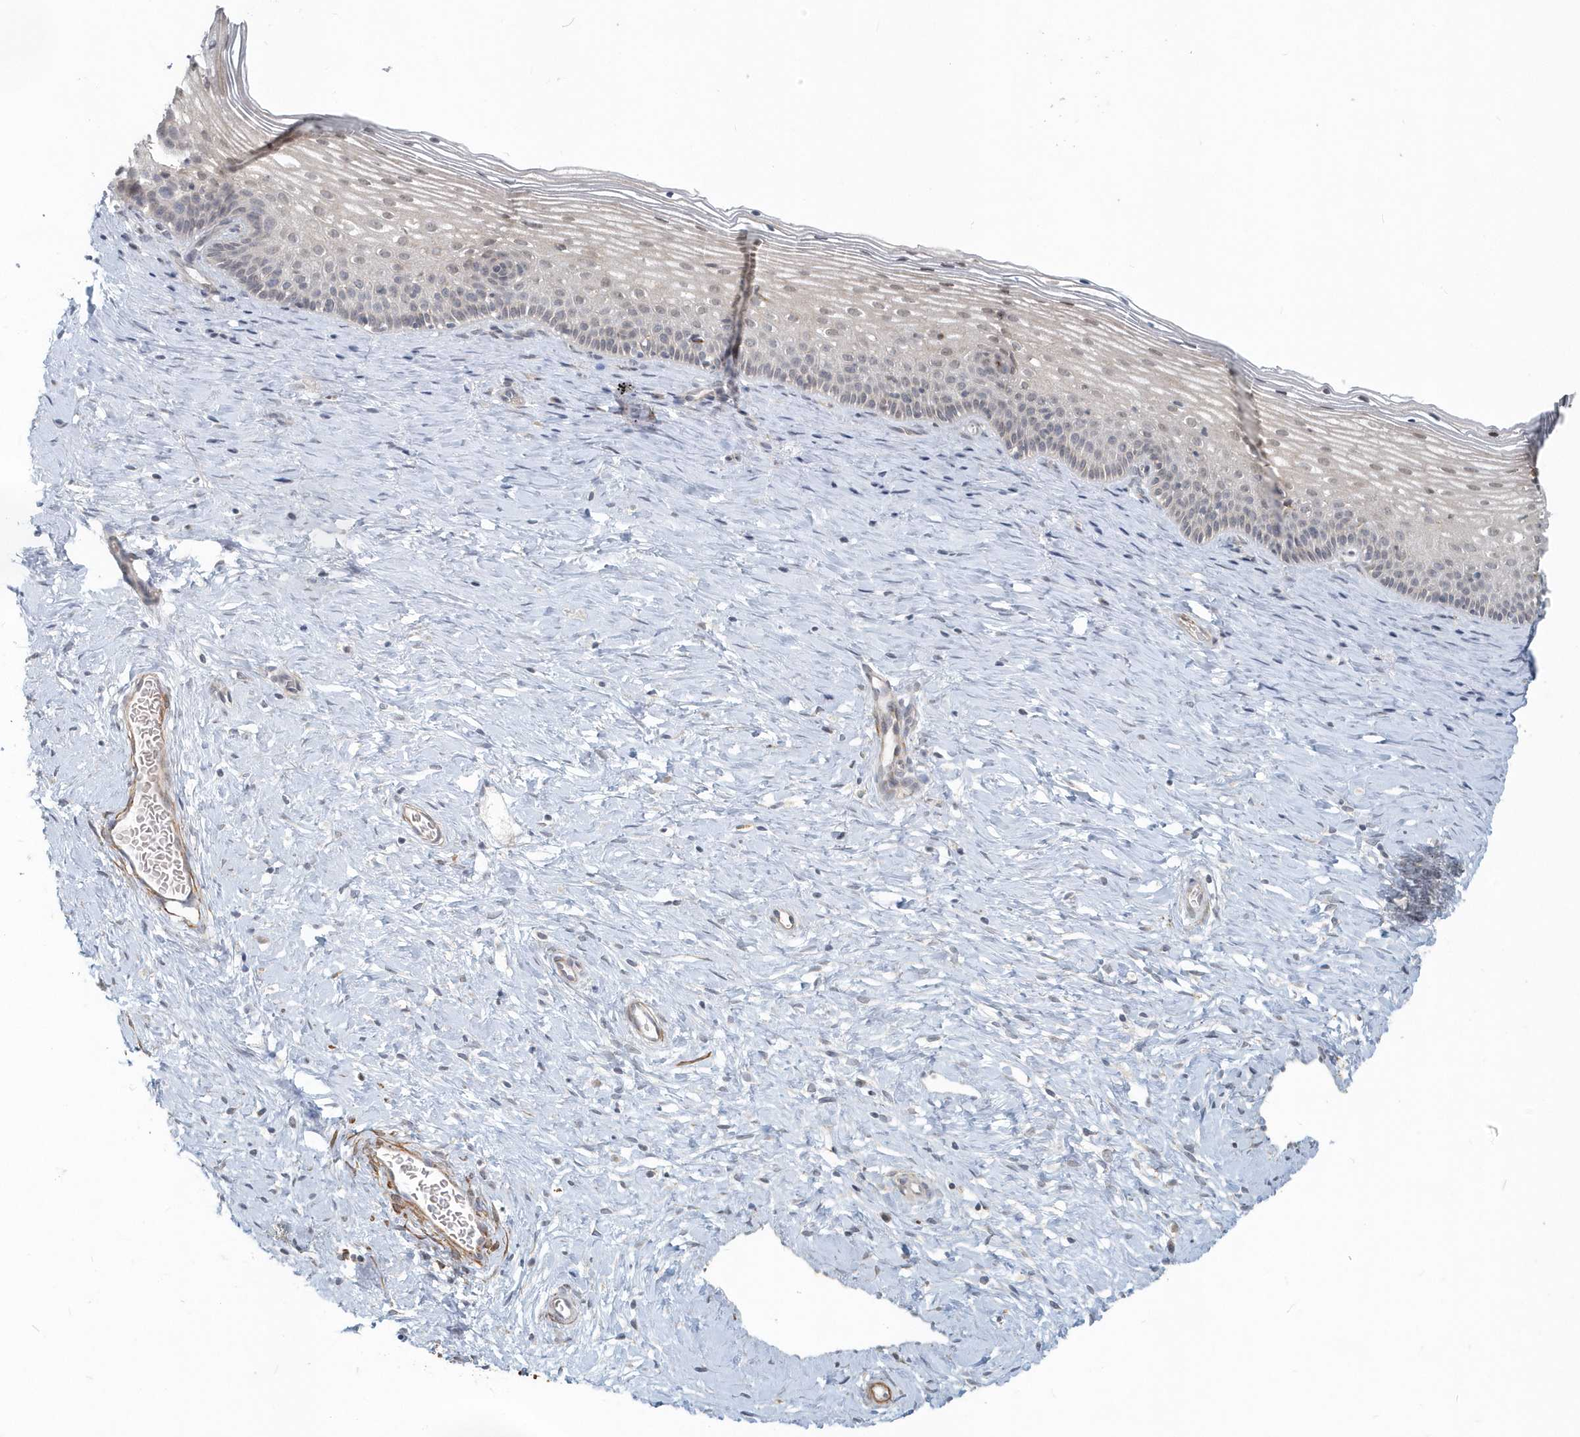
{"staining": {"intensity": "negative", "quantity": "none", "location": "none"}, "tissue": "cervix", "cell_type": "Glandular cells", "image_type": "normal", "snomed": [{"axis": "morphology", "description": "Normal tissue, NOS"}, {"axis": "topography", "description": "Cervix"}], "caption": "Benign cervix was stained to show a protein in brown. There is no significant expression in glandular cells. (IHC, brightfield microscopy, high magnification).", "gene": "NAPB", "patient": {"sex": "female", "age": 33}}